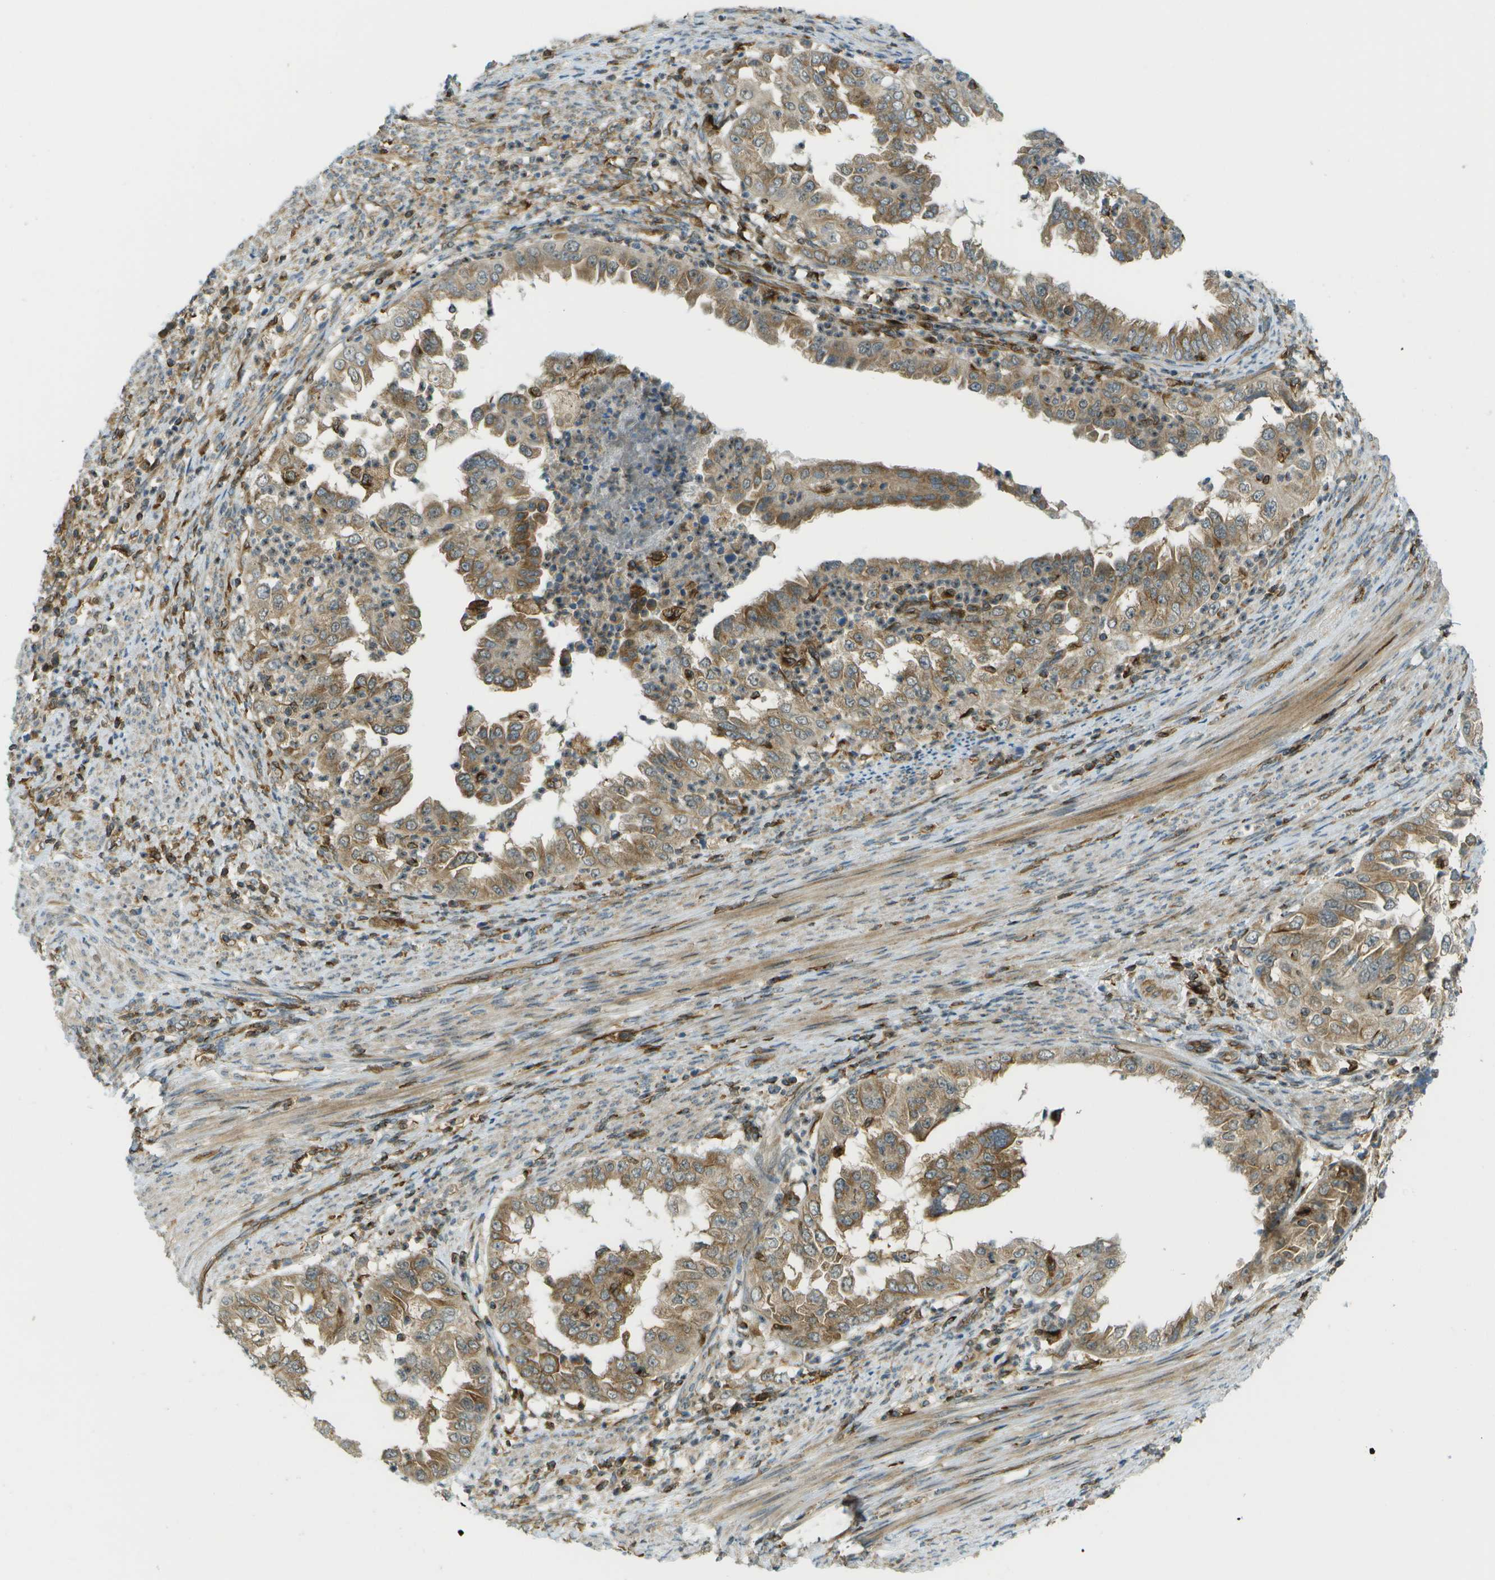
{"staining": {"intensity": "weak", "quantity": ">75%", "location": "cytoplasmic/membranous"}, "tissue": "endometrial cancer", "cell_type": "Tumor cells", "image_type": "cancer", "snomed": [{"axis": "morphology", "description": "Adenocarcinoma, NOS"}, {"axis": "topography", "description": "Endometrium"}], "caption": "Endometrial cancer was stained to show a protein in brown. There is low levels of weak cytoplasmic/membranous positivity in about >75% of tumor cells.", "gene": "TMTC1", "patient": {"sex": "female", "age": 85}}